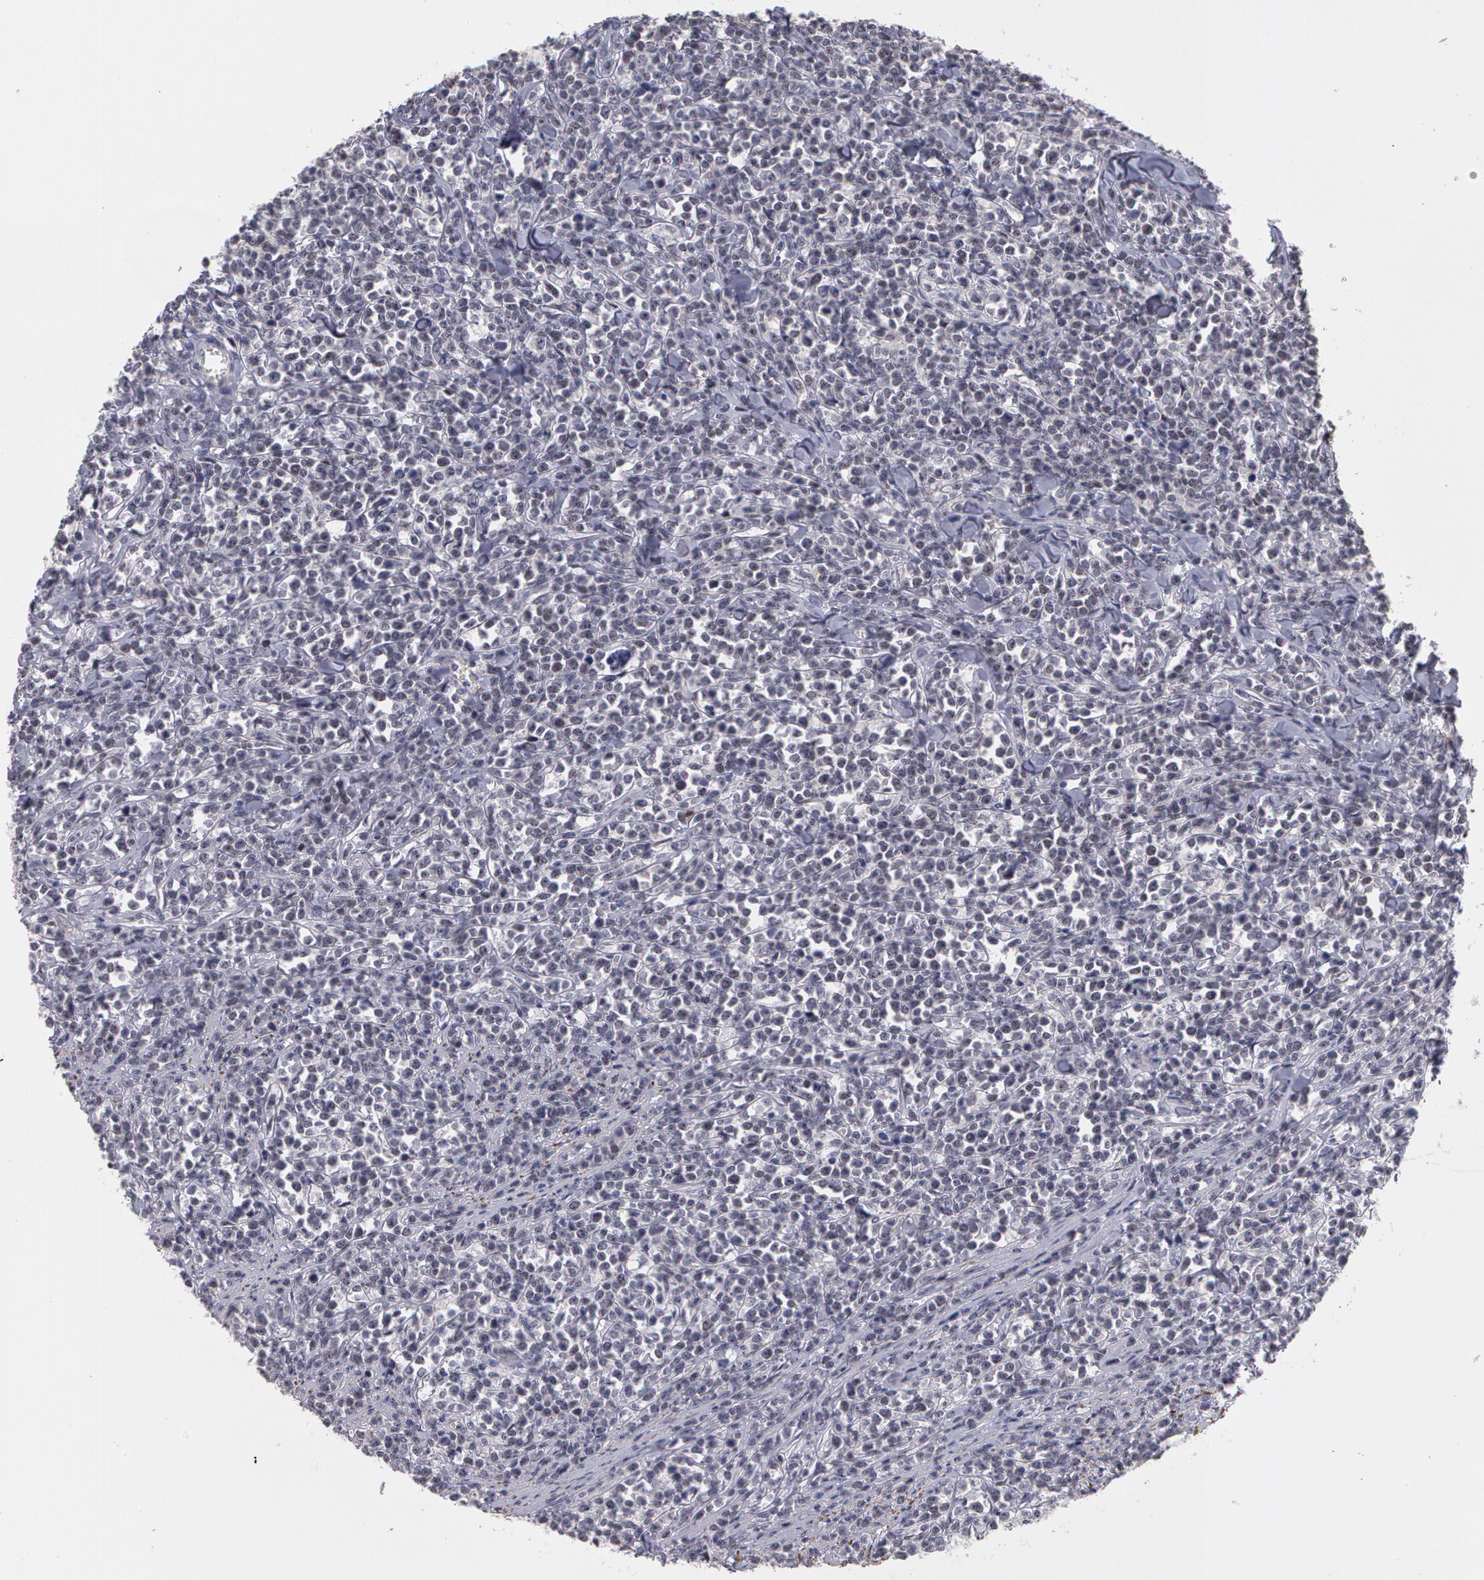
{"staining": {"intensity": "negative", "quantity": "none", "location": "none"}, "tissue": "lymphoma", "cell_type": "Tumor cells", "image_type": "cancer", "snomed": [{"axis": "morphology", "description": "Malignant lymphoma, non-Hodgkin's type, High grade"}, {"axis": "topography", "description": "Small intestine"}, {"axis": "topography", "description": "Colon"}], "caption": "High power microscopy image of an immunohistochemistry (IHC) image of lymphoma, revealing no significant staining in tumor cells.", "gene": "PRICKLE1", "patient": {"sex": "male", "age": 8}}